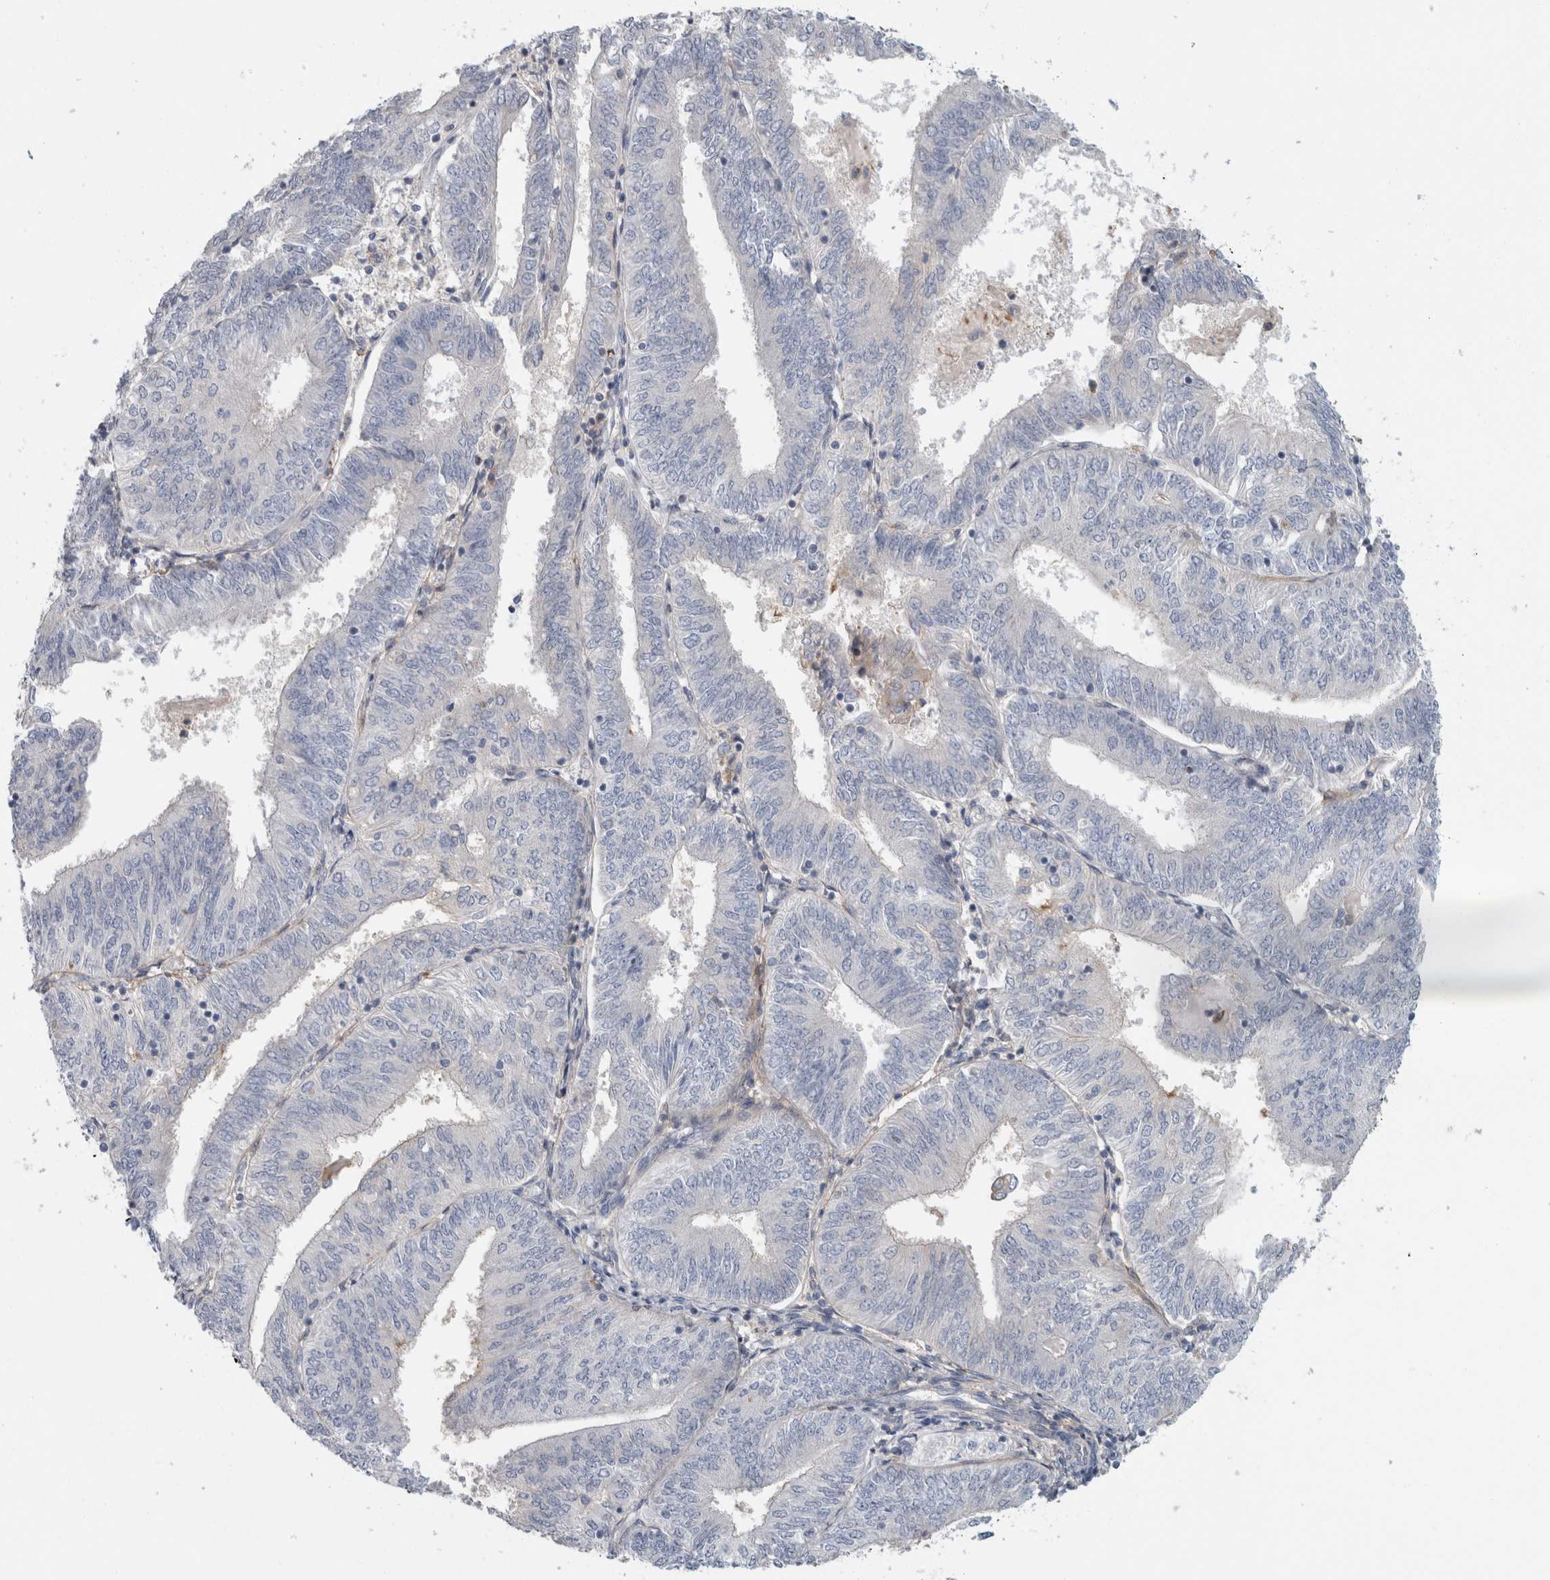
{"staining": {"intensity": "negative", "quantity": "none", "location": "none"}, "tissue": "endometrial cancer", "cell_type": "Tumor cells", "image_type": "cancer", "snomed": [{"axis": "morphology", "description": "Adenocarcinoma, NOS"}, {"axis": "topography", "description": "Endometrium"}], "caption": "DAB (3,3'-diaminobenzidine) immunohistochemical staining of adenocarcinoma (endometrial) displays no significant staining in tumor cells. (Immunohistochemistry, brightfield microscopy, high magnification).", "gene": "CD55", "patient": {"sex": "female", "age": 58}}